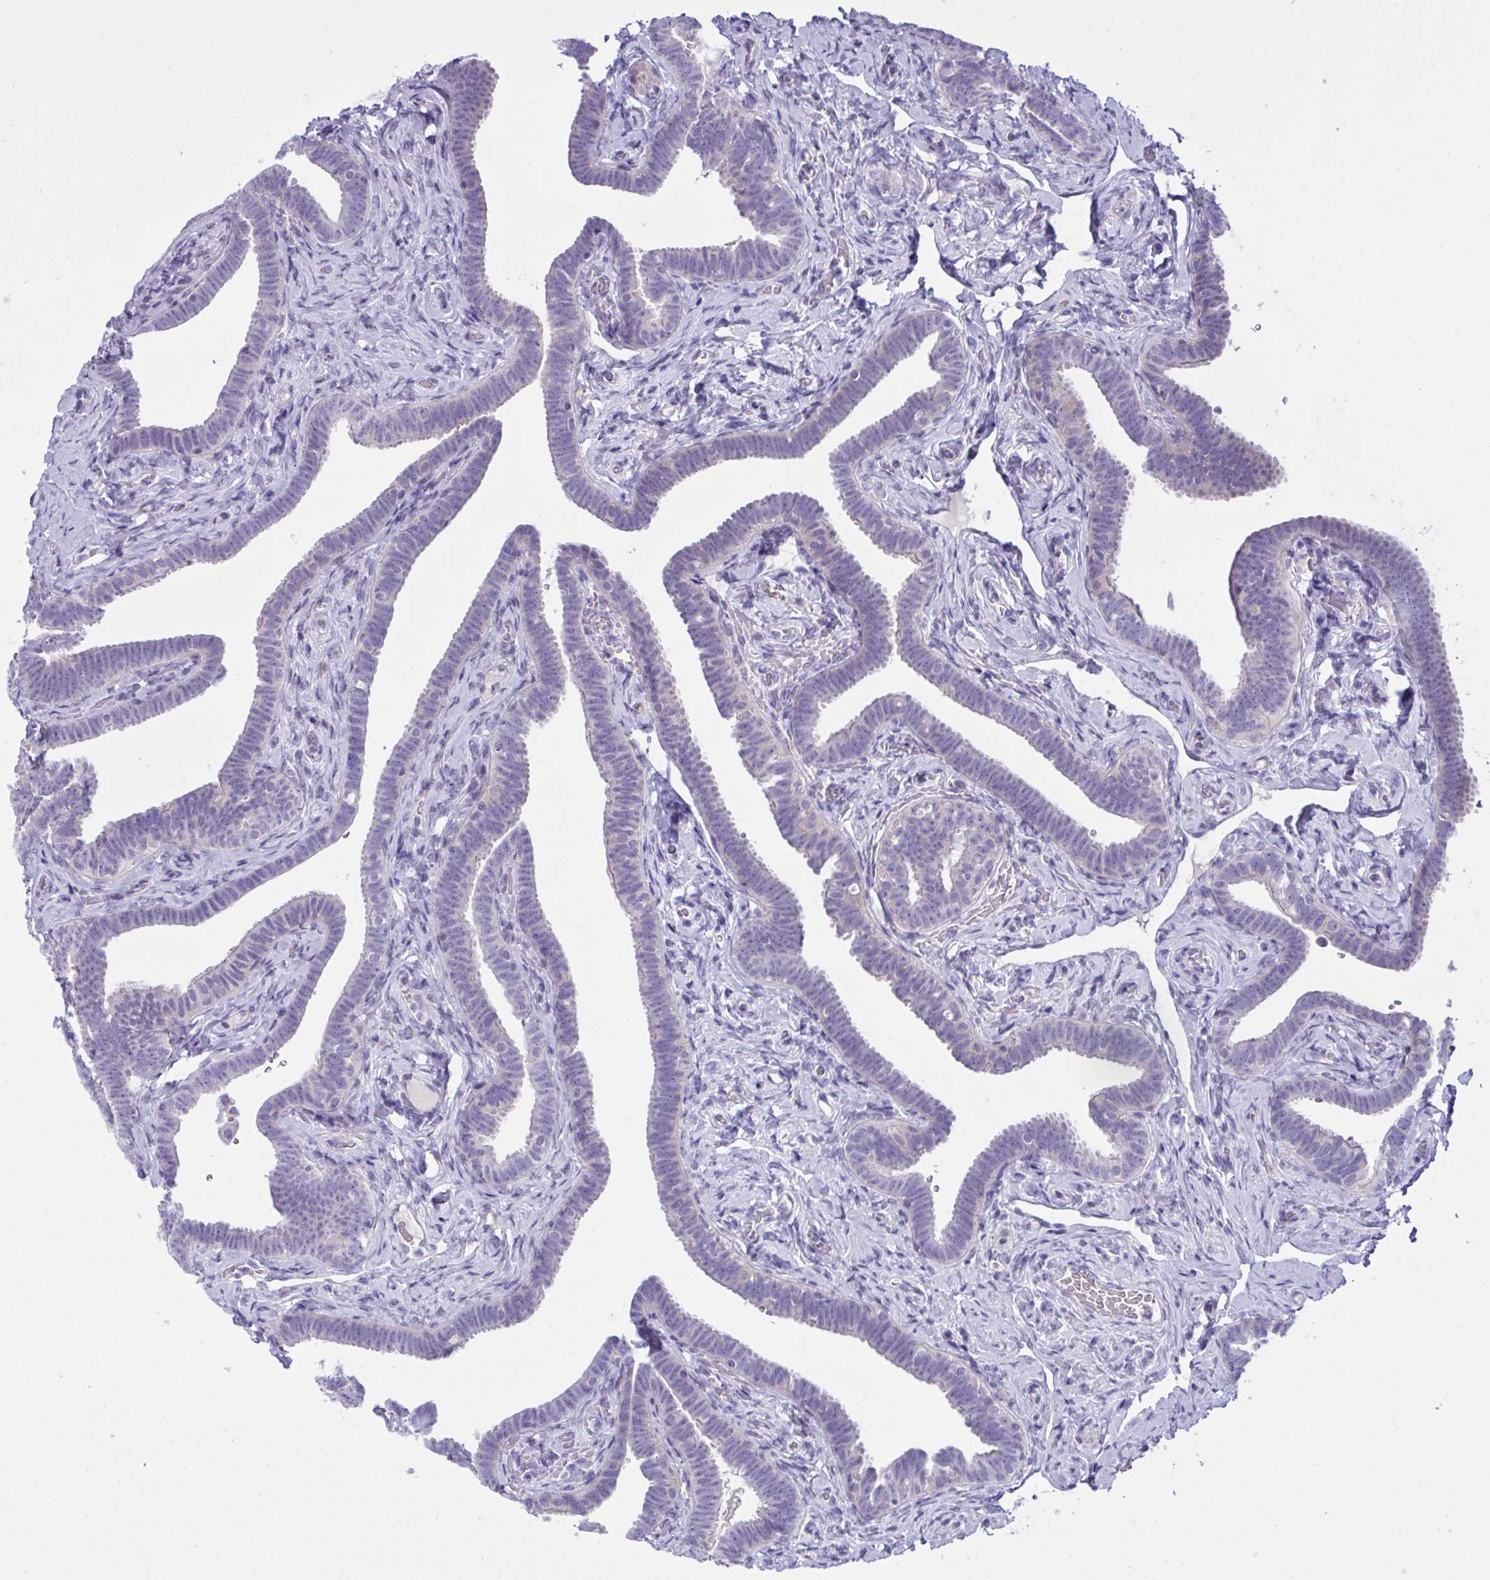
{"staining": {"intensity": "negative", "quantity": "none", "location": "none"}, "tissue": "fallopian tube", "cell_type": "Glandular cells", "image_type": "normal", "snomed": [{"axis": "morphology", "description": "Normal tissue, NOS"}, {"axis": "topography", "description": "Fallopian tube"}], "caption": "IHC photomicrograph of unremarkable human fallopian tube stained for a protein (brown), which exhibits no staining in glandular cells.", "gene": "WDR97", "patient": {"sex": "female", "age": 69}}